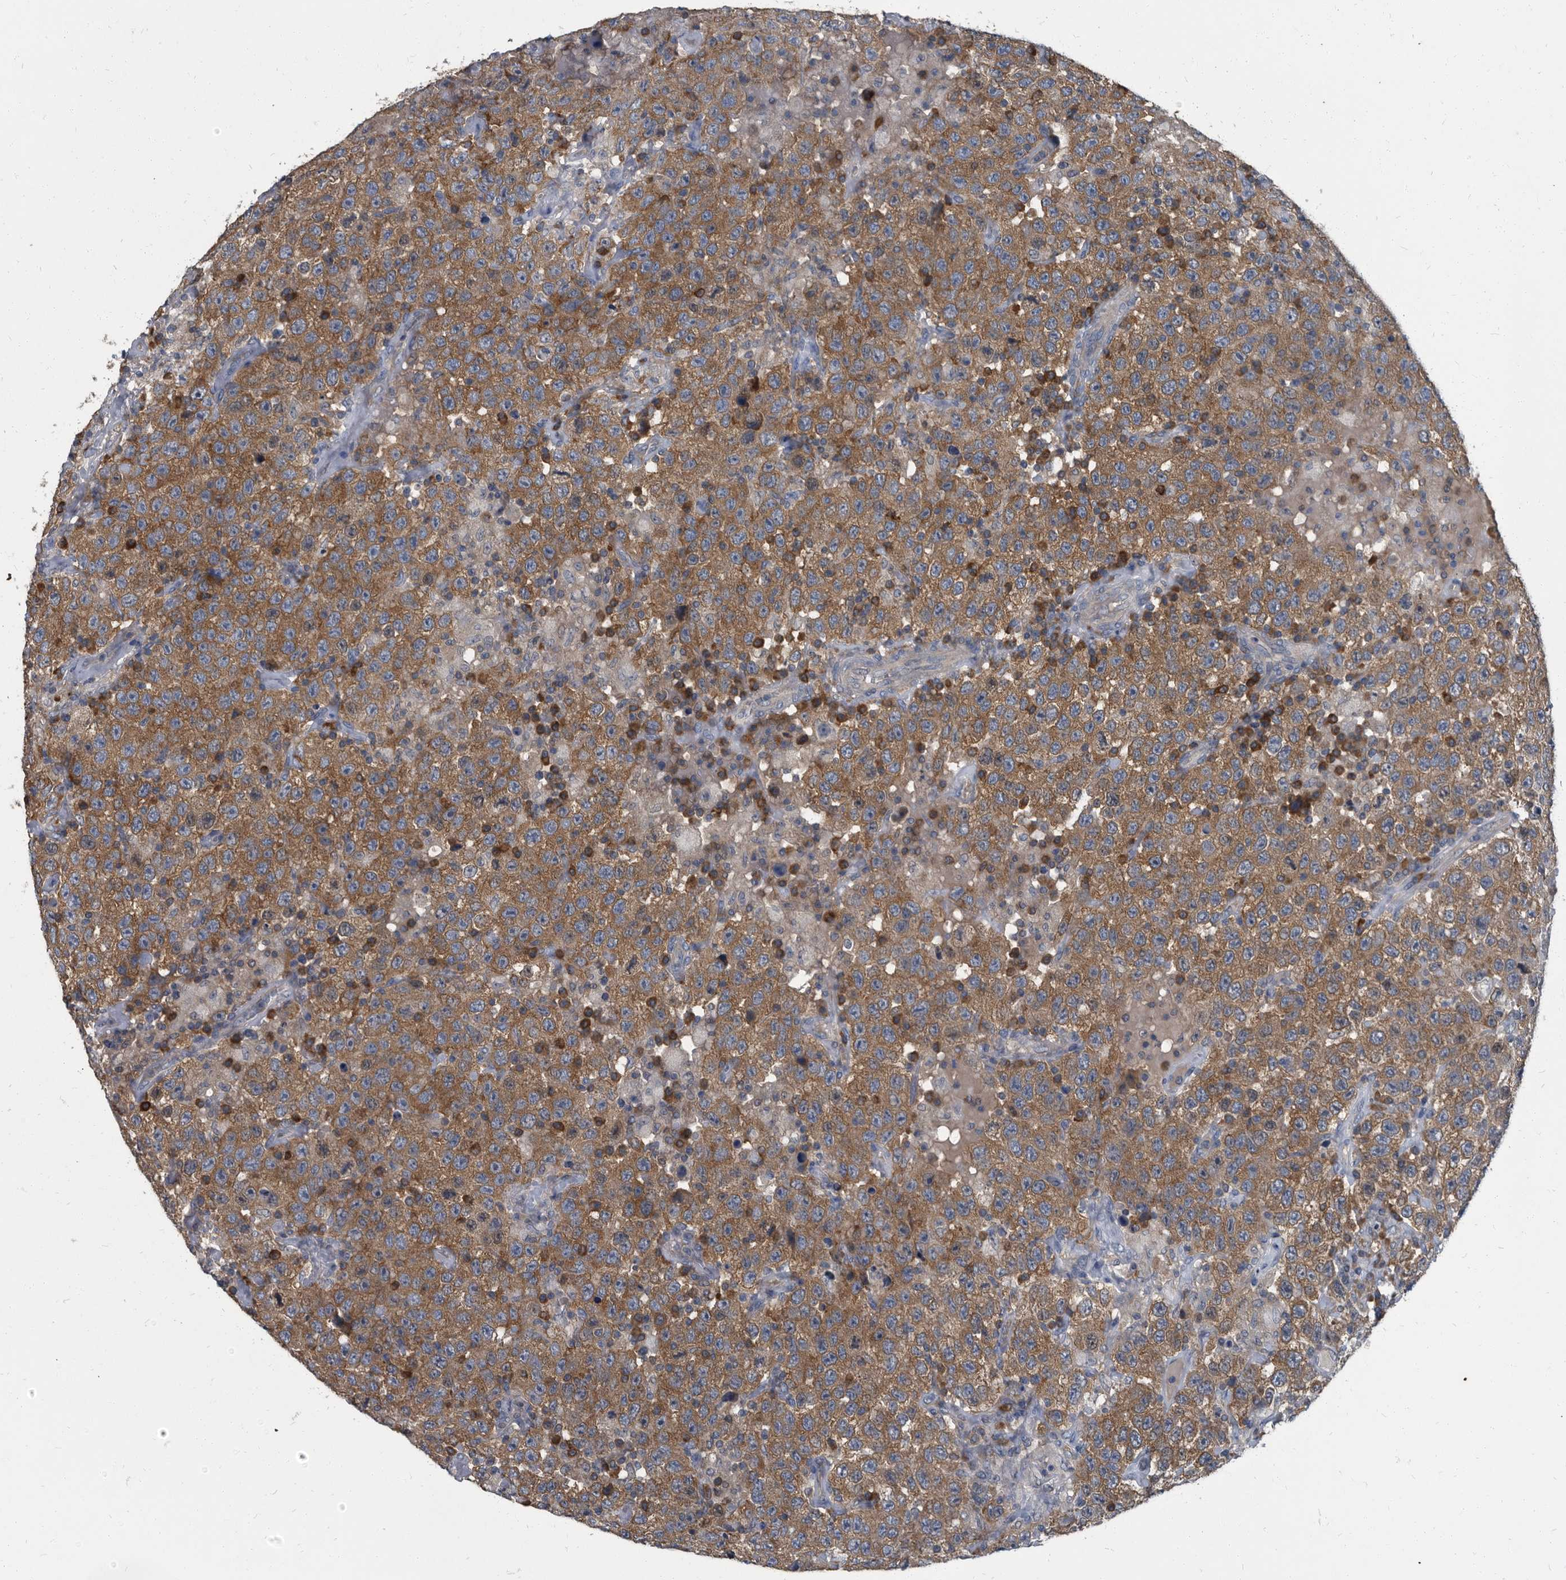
{"staining": {"intensity": "moderate", "quantity": ">75%", "location": "cytoplasmic/membranous"}, "tissue": "testis cancer", "cell_type": "Tumor cells", "image_type": "cancer", "snomed": [{"axis": "morphology", "description": "Seminoma, NOS"}, {"axis": "topography", "description": "Testis"}], "caption": "Testis cancer stained with IHC reveals moderate cytoplasmic/membranous staining in about >75% of tumor cells.", "gene": "CDV3", "patient": {"sex": "male", "age": 41}}